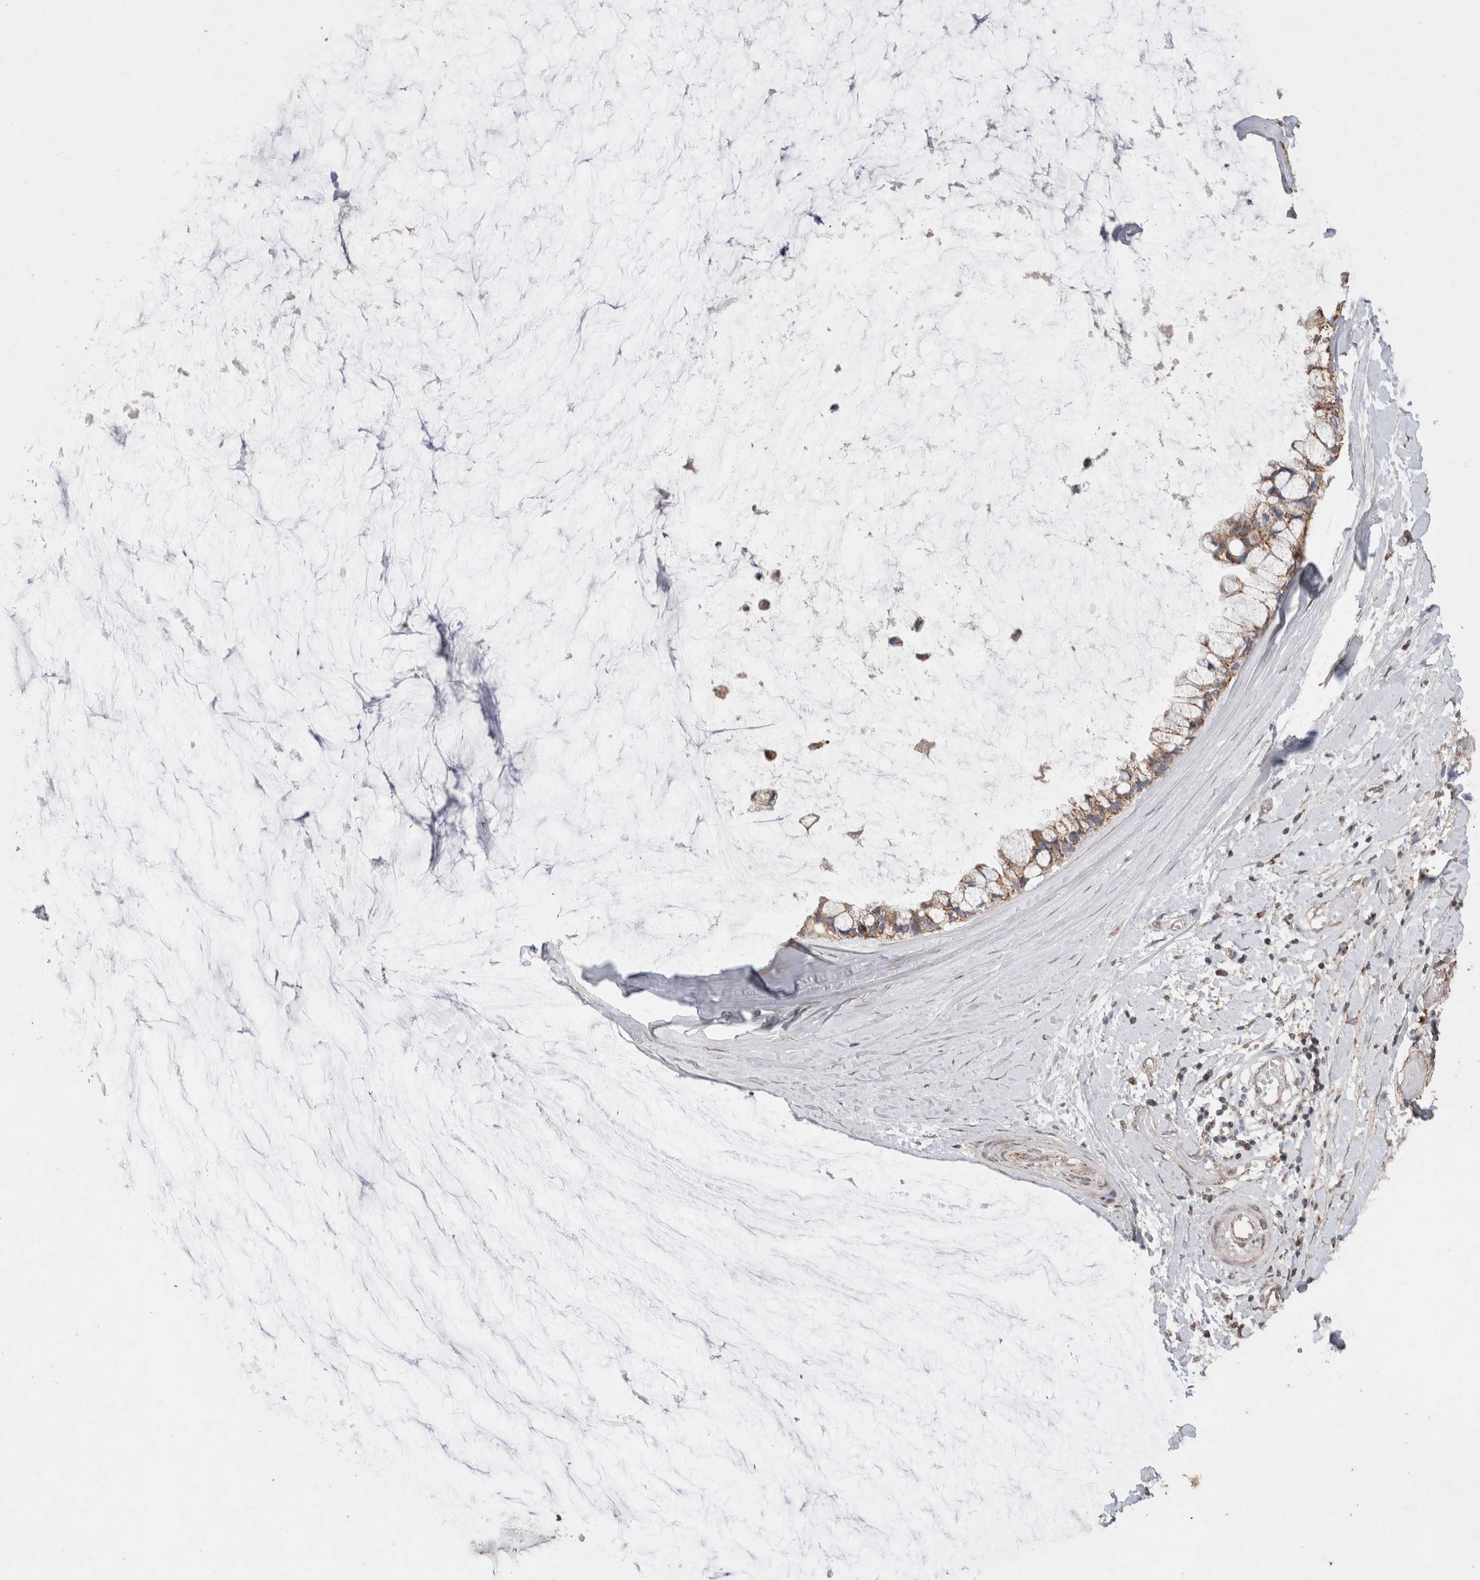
{"staining": {"intensity": "moderate", "quantity": ">75%", "location": "cytoplasmic/membranous"}, "tissue": "ovarian cancer", "cell_type": "Tumor cells", "image_type": "cancer", "snomed": [{"axis": "morphology", "description": "Cystadenocarcinoma, mucinous, NOS"}, {"axis": "topography", "description": "Ovary"}], "caption": "Protein staining by IHC exhibits moderate cytoplasmic/membranous positivity in about >75% of tumor cells in ovarian cancer (mucinous cystadenocarcinoma).", "gene": "ACADM", "patient": {"sex": "female", "age": 39}}